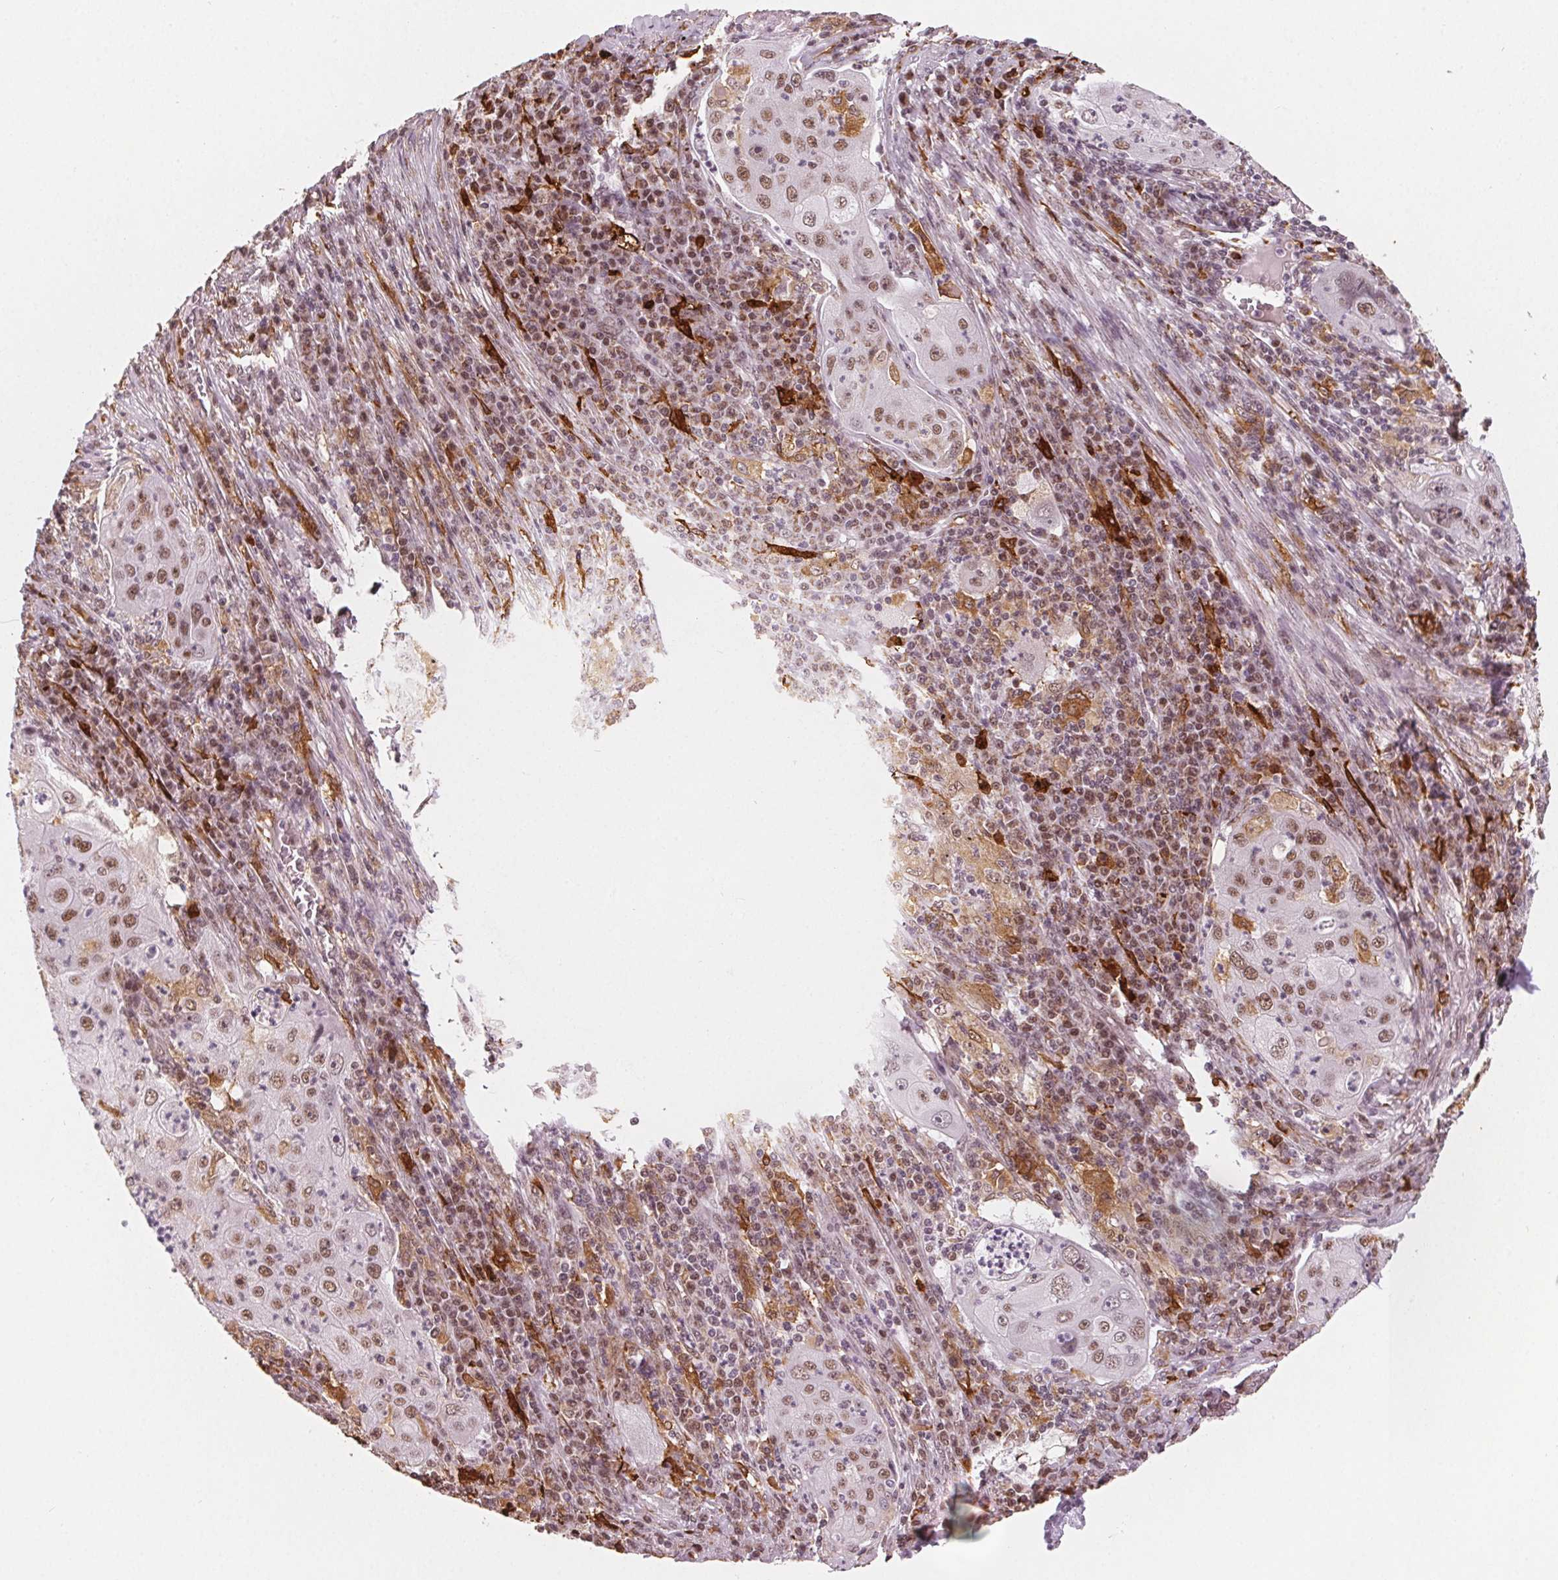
{"staining": {"intensity": "moderate", "quantity": ">75%", "location": "nuclear"}, "tissue": "lung cancer", "cell_type": "Tumor cells", "image_type": "cancer", "snomed": [{"axis": "morphology", "description": "Squamous cell carcinoma, NOS"}, {"axis": "topography", "description": "Lung"}], "caption": "A brown stain labels moderate nuclear positivity of a protein in lung cancer (squamous cell carcinoma) tumor cells.", "gene": "DPM2", "patient": {"sex": "female", "age": 59}}